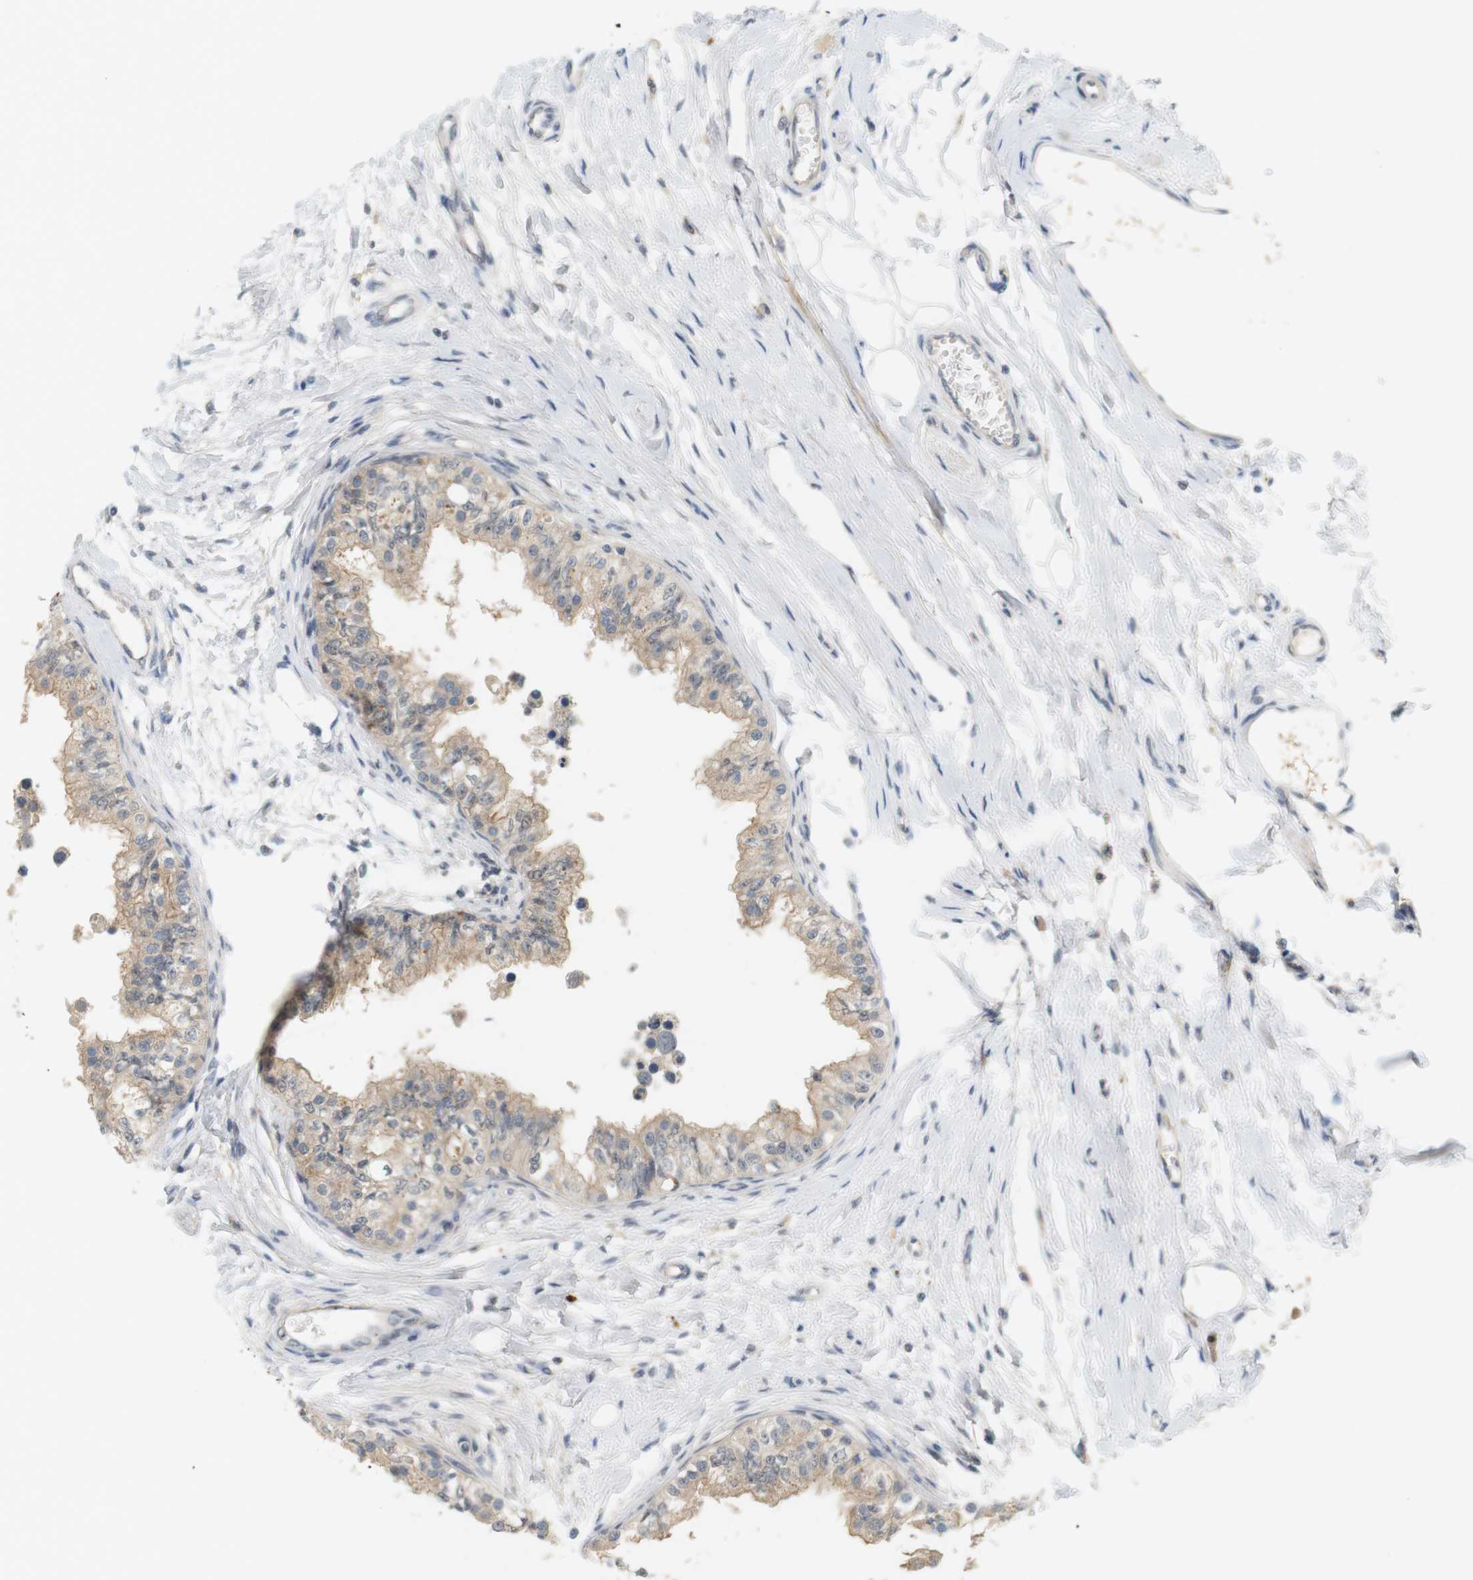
{"staining": {"intensity": "moderate", "quantity": ">75%", "location": "cytoplasmic/membranous"}, "tissue": "epididymis", "cell_type": "Glandular cells", "image_type": "normal", "snomed": [{"axis": "morphology", "description": "Normal tissue, NOS"}, {"axis": "morphology", "description": "Adenocarcinoma, metastatic, NOS"}, {"axis": "topography", "description": "Testis"}, {"axis": "topography", "description": "Epididymis"}], "caption": "This is an image of IHC staining of unremarkable epididymis, which shows moderate staining in the cytoplasmic/membranous of glandular cells.", "gene": "CREB3L2", "patient": {"sex": "male", "age": 26}}